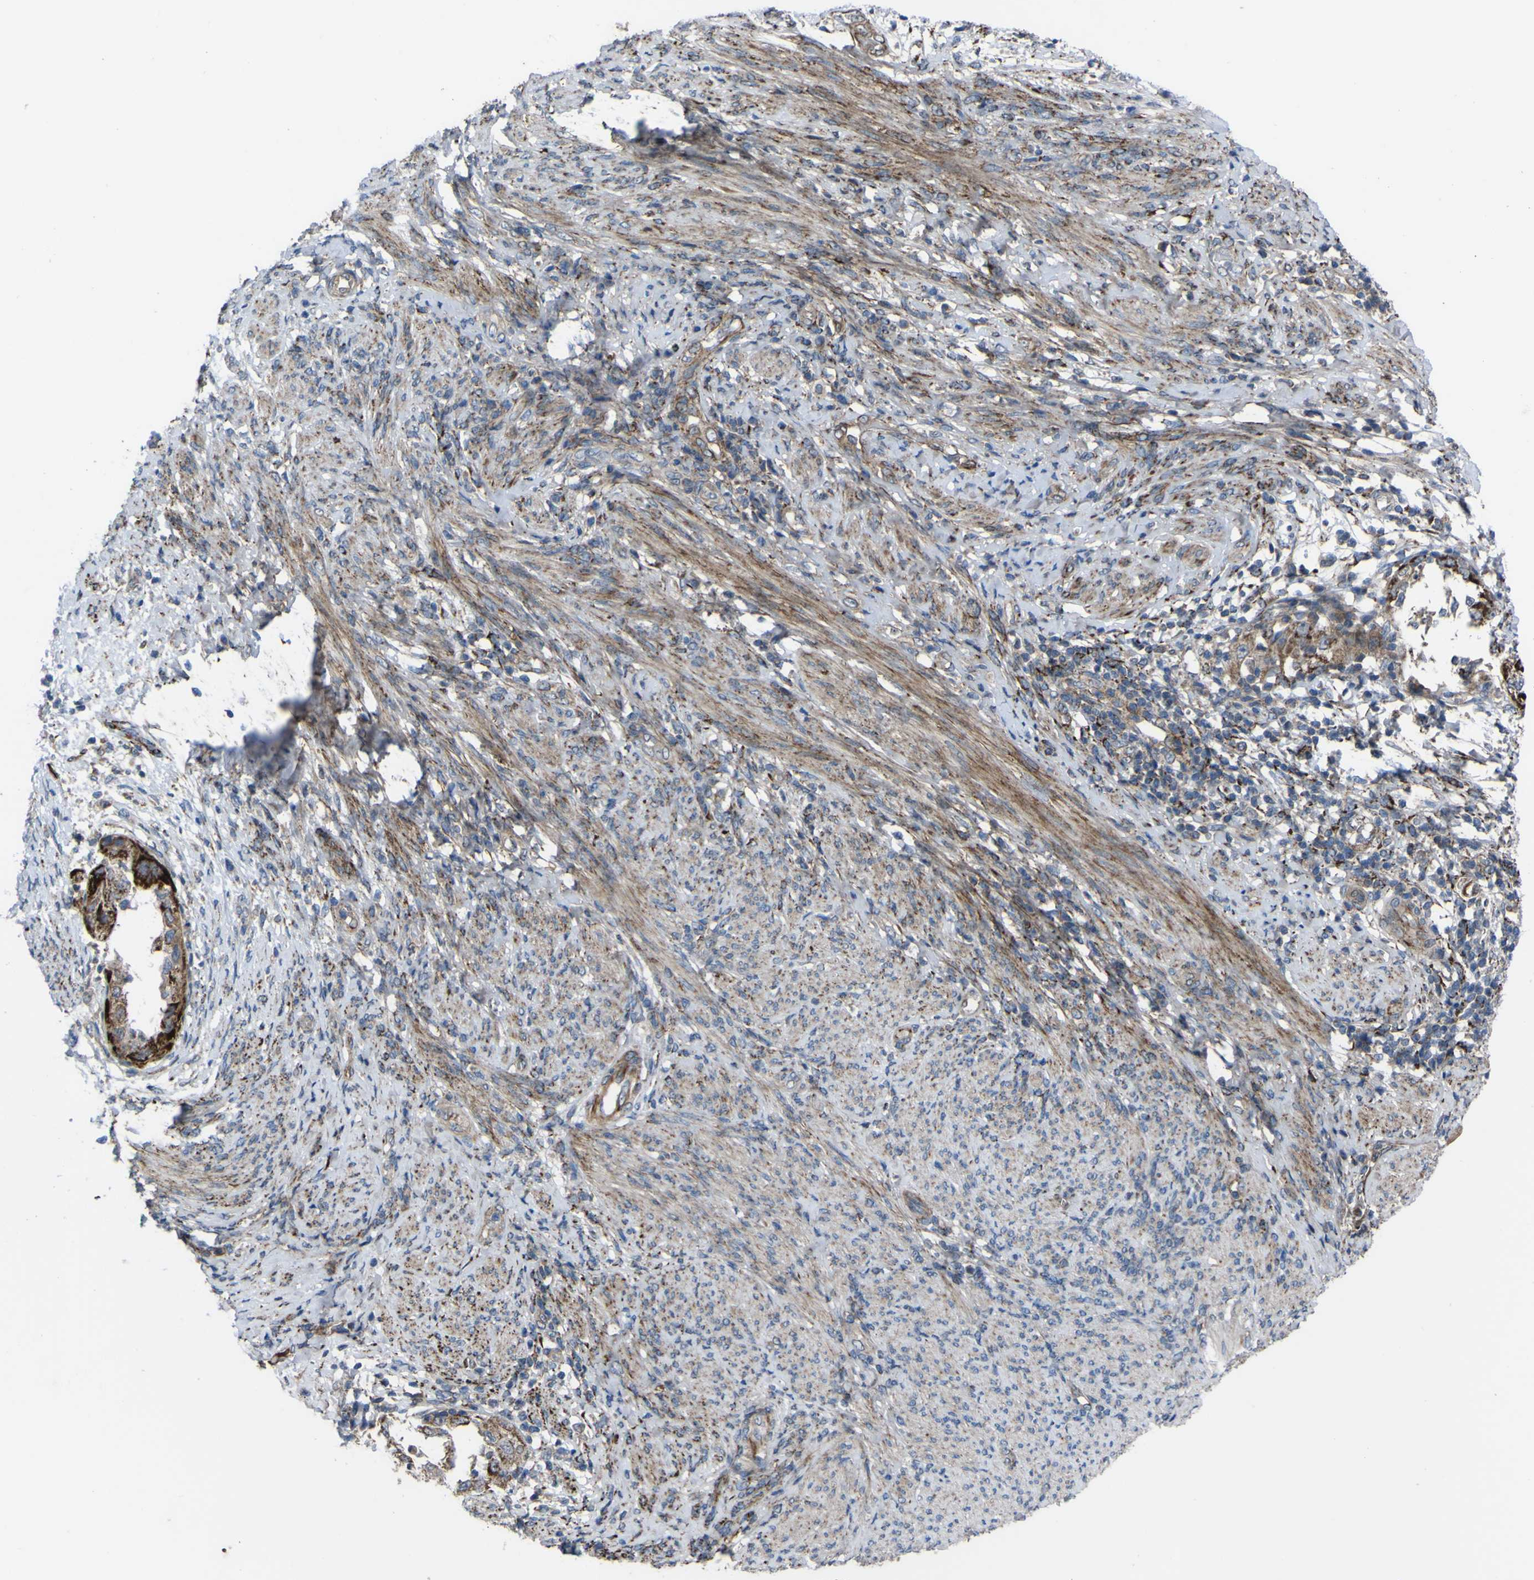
{"staining": {"intensity": "strong", "quantity": ">75%", "location": "cytoplasmic/membranous"}, "tissue": "endometrial cancer", "cell_type": "Tumor cells", "image_type": "cancer", "snomed": [{"axis": "morphology", "description": "Adenocarcinoma, NOS"}, {"axis": "topography", "description": "Endometrium"}], "caption": "This micrograph displays endometrial adenocarcinoma stained with IHC to label a protein in brown. The cytoplasmic/membranous of tumor cells show strong positivity for the protein. Nuclei are counter-stained blue.", "gene": "GPLD1", "patient": {"sex": "female", "age": 85}}